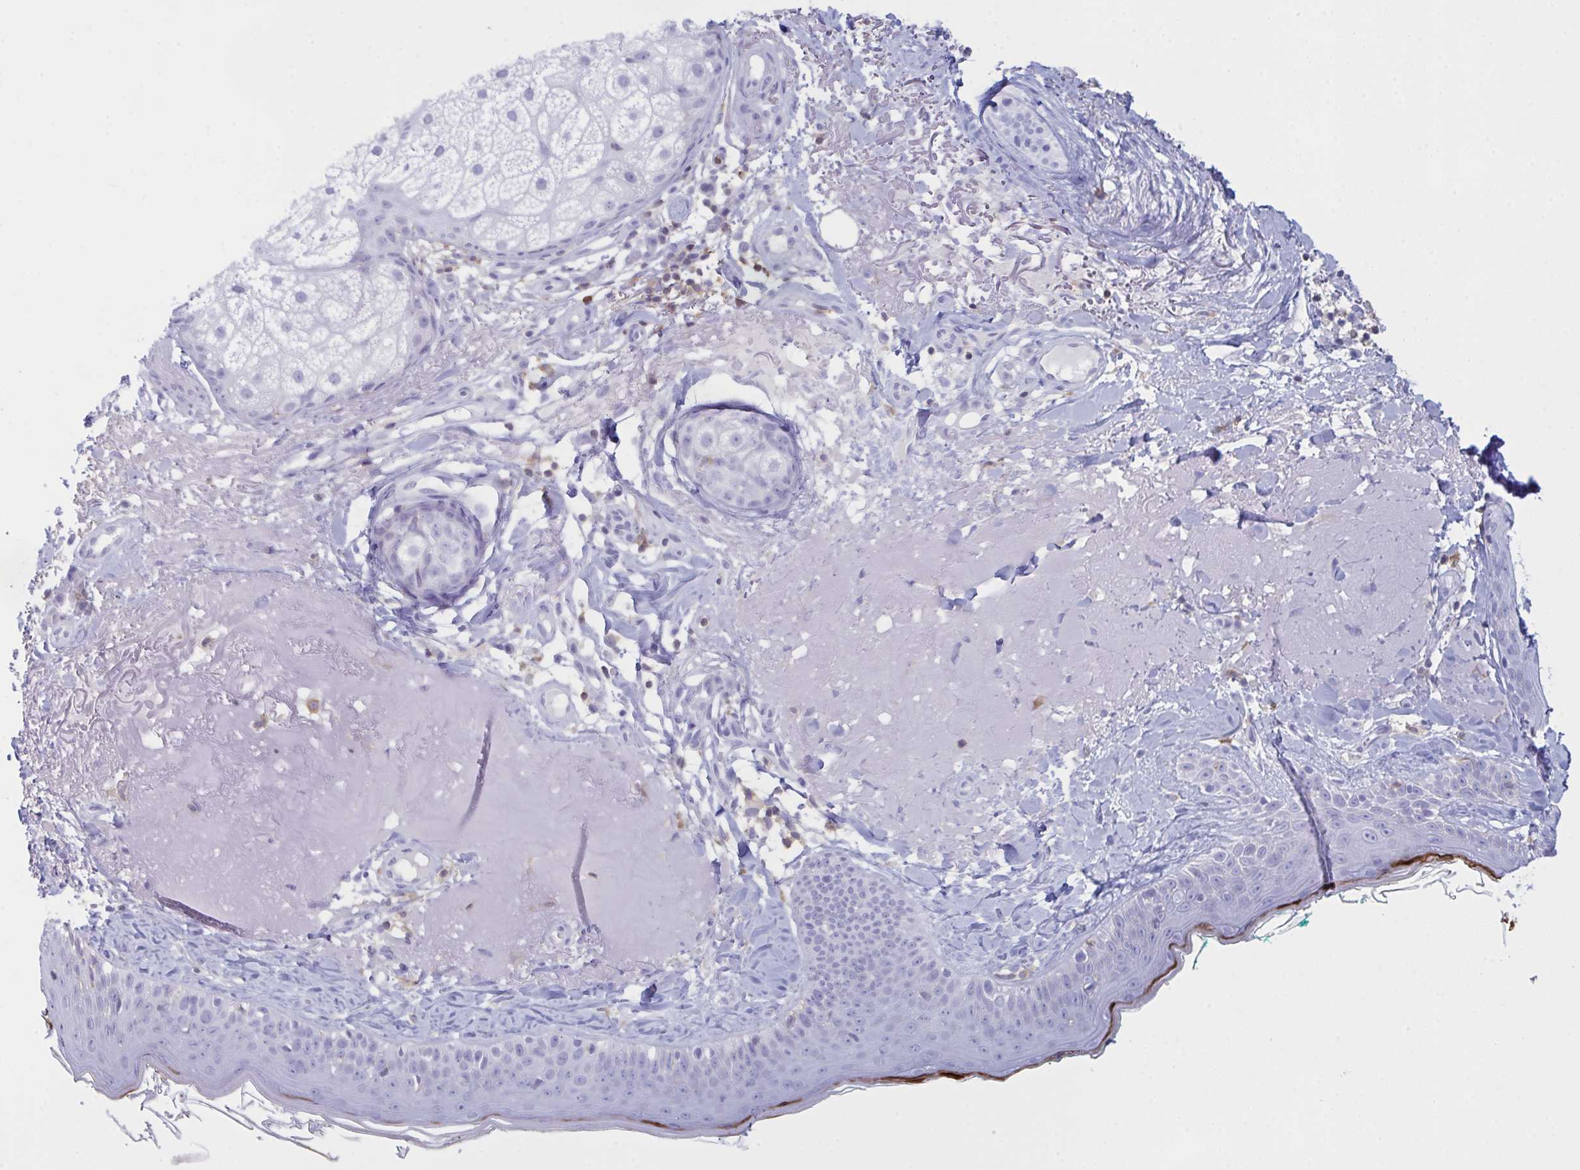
{"staining": {"intensity": "negative", "quantity": "none", "location": "none"}, "tissue": "skin", "cell_type": "Fibroblasts", "image_type": "normal", "snomed": [{"axis": "morphology", "description": "Normal tissue, NOS"}, {"axis": "topography", "description": "Skin"}], "caption": "Skin was stained to show a protein in brown. There is no significant expression in fibroblasts. (DAB immunohistochemistry (IHC), high magnification).", "gene": "MYO1F", "patient": {"sex": "male", "age": 73}}